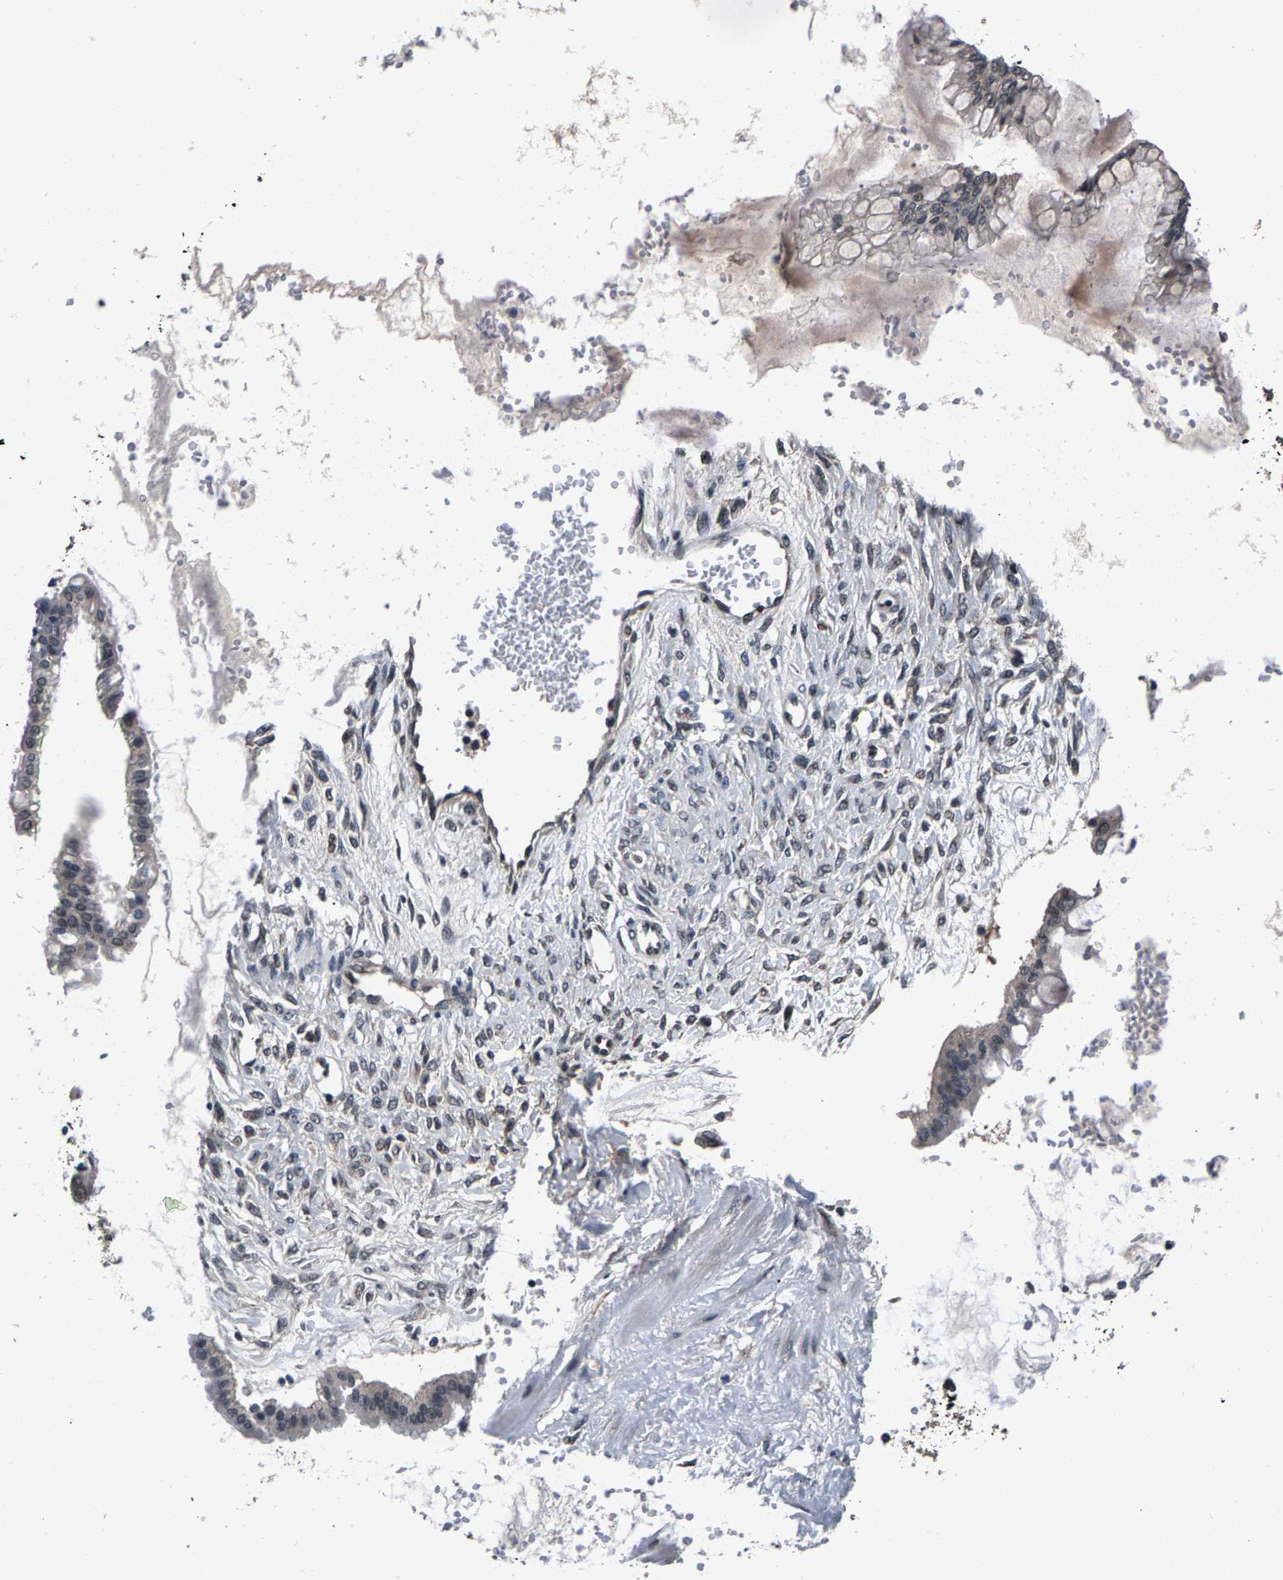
{"staining": {"intensity": "weak", "quantity": "25%-75%", "location": "nuclear"}, "tissue": "ovarian cancer", "cell_type": "Tumor cells", "image_type": "cancer", "snomed": [{"axis": "morphology", "description": "Cystadenocarcinoma, mucinous, NOS"}, {"axis": "topography", "description": "Ovary"}], "caption": "DAB (3,3'-diaminobenzidine) immunohistochemical staining of ovarian cancer demonstrates weak nuclear protein expression in about 25%-75% of tumor cells.", "gene": "RBM33", "patient": {"sex": "female", "age": 73}}